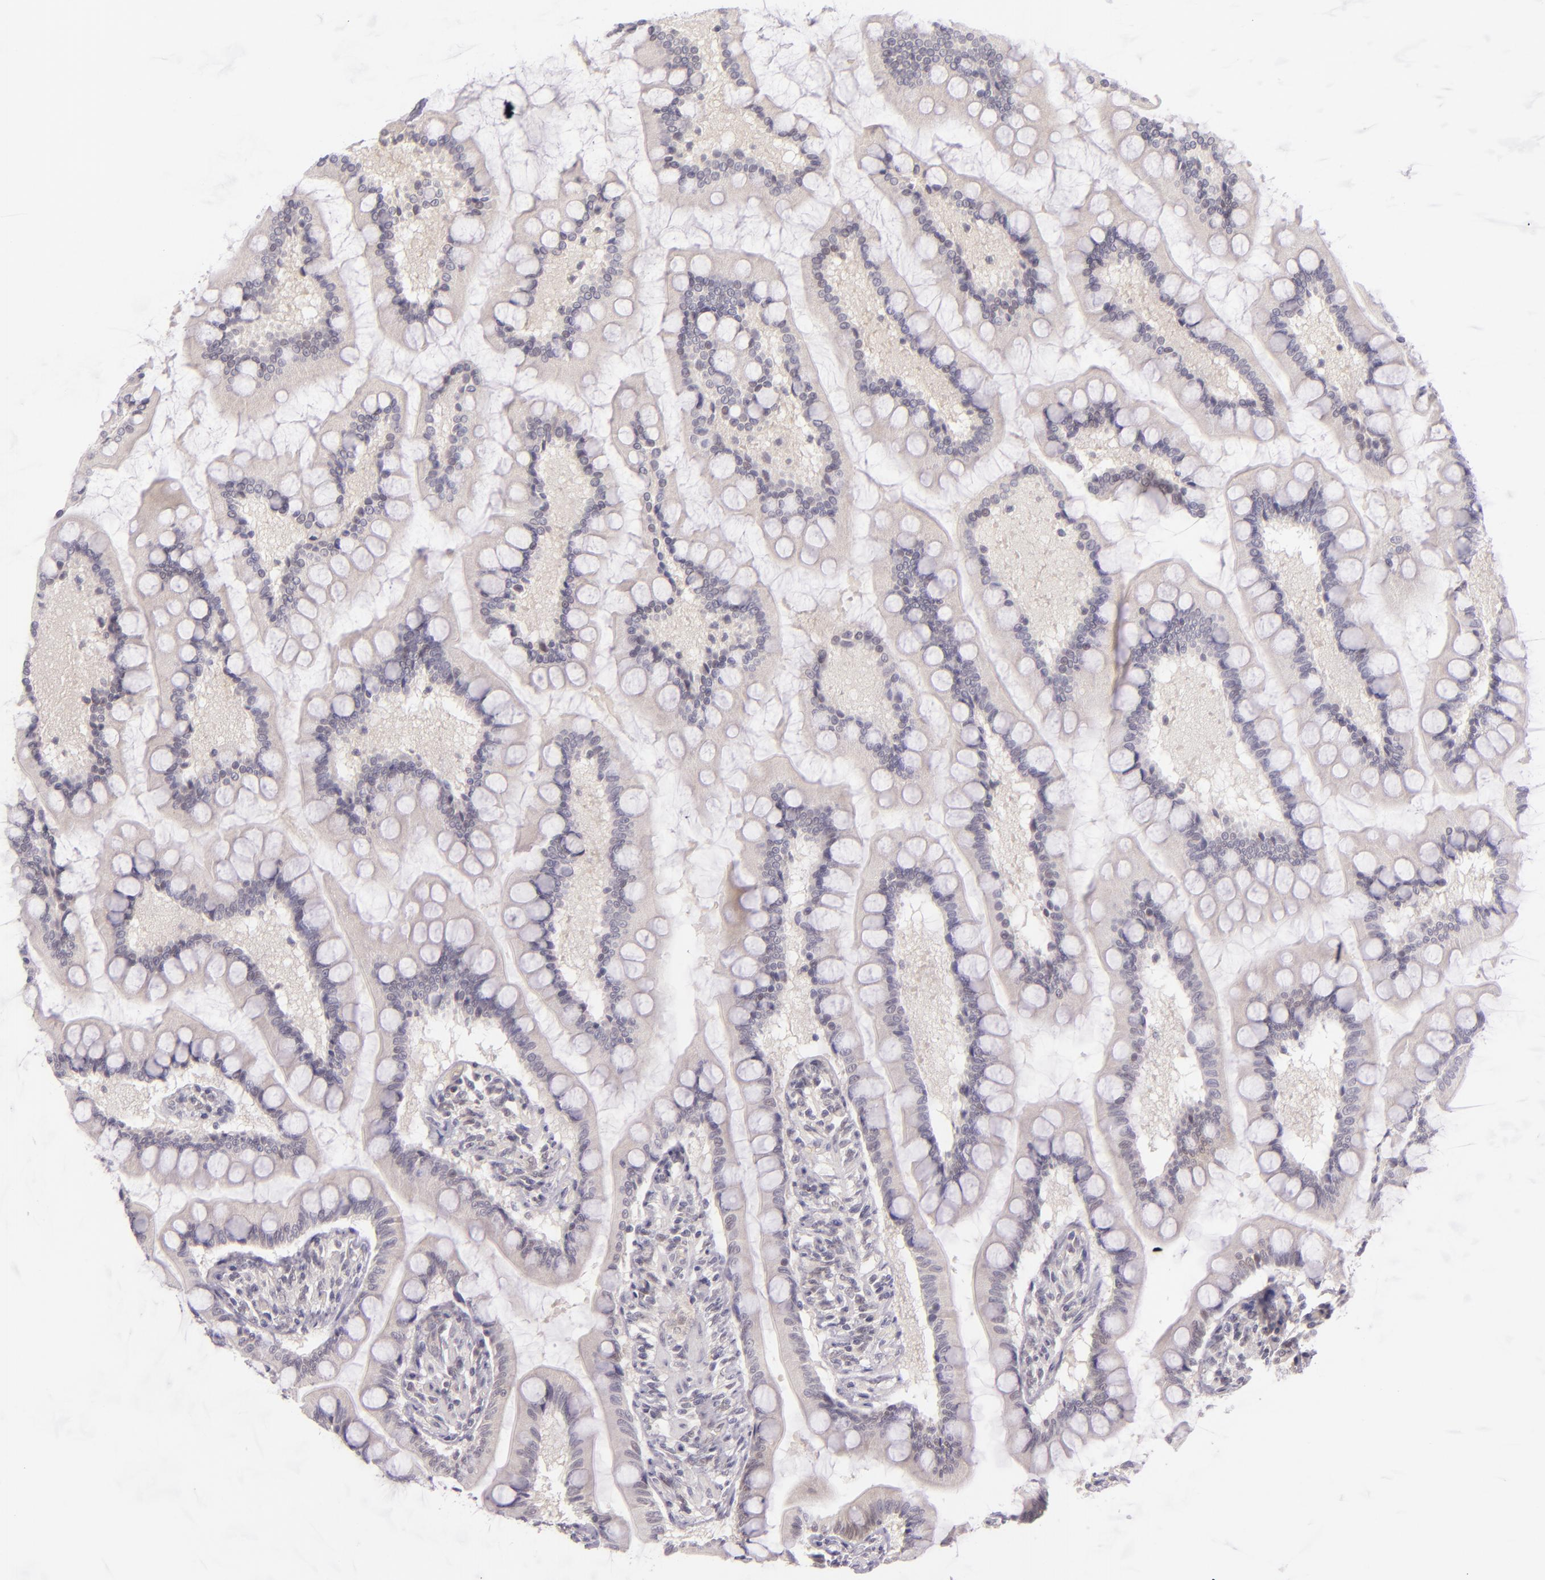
{"staining": {"intensity": "negative", "quantity": "none", "location": "none"}, "tissue": "small intestine", "cell_type": "Glandular cells", "image_type": "normal", "snomed": [{"axis": "morphology", "description": "Normal tissue, NOS"}, {"axis": "topography", "description": "Small intestine"}], "caption": "Immunohistochemical staining of normal small intestine demonstrates no significant positivity in glandular cells.", "gene": "CSE1L", "patient": {"sex": "male", "age": 41}}